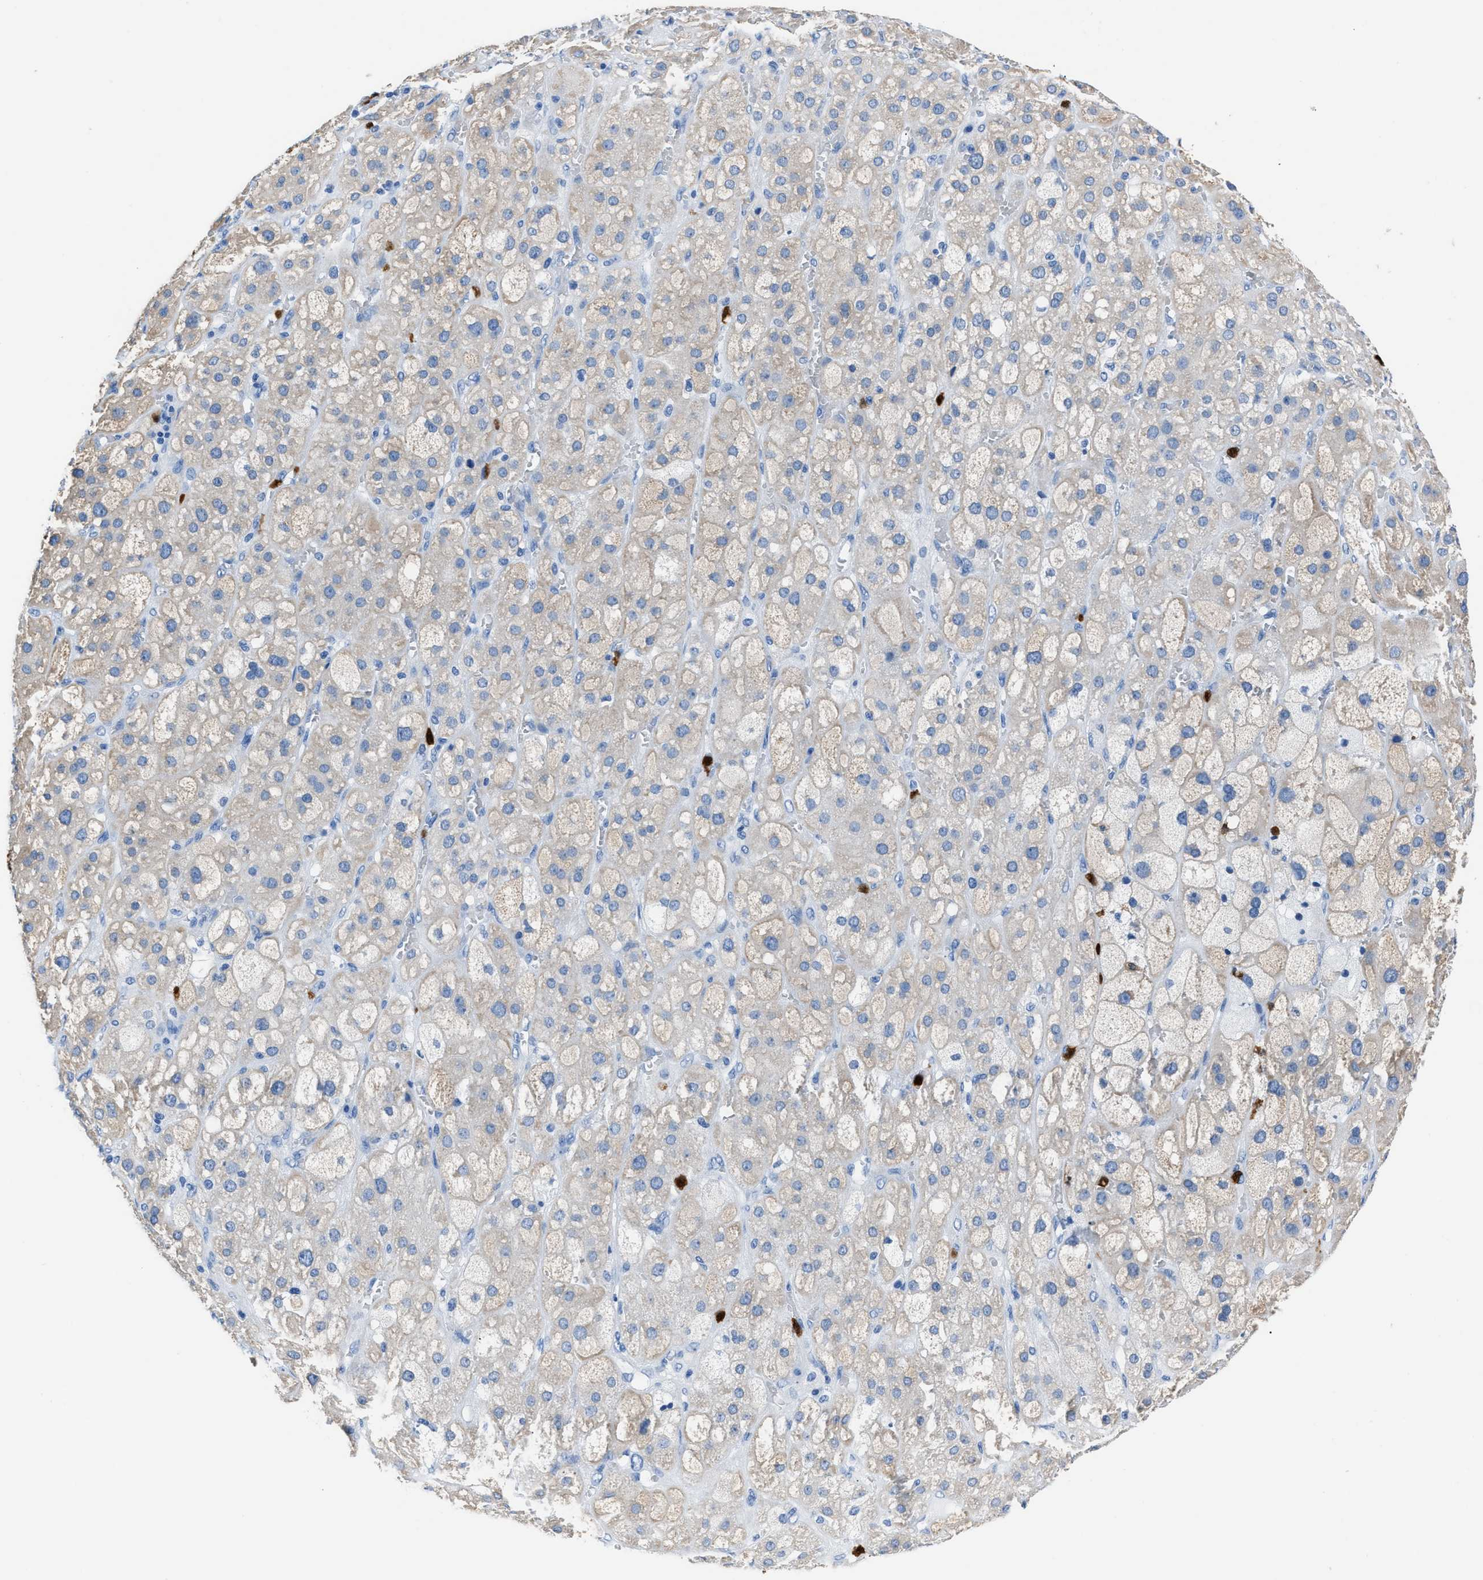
{"staining": {"intensity": "negative", "quantity": "none", "location": "none"}, "tissue": "adrenal gland", "cell_type": "Glandular cells", "image_type": "normal", "snomed": [{"axis": "morphology", "description": "Normal tissue, NOS"}, {"axis": "topography", "description": "Adrenal gland"}], "caption": "This photomicrograph is of unremarkable adrenal gland stained with immunohistochemistry (IHC) to label a protein in brown with the nuclei are counter-stained blue. There is no staining in glandular cells.", "gene": "S100P", "patient": {"sex": "female", "age": 47}}